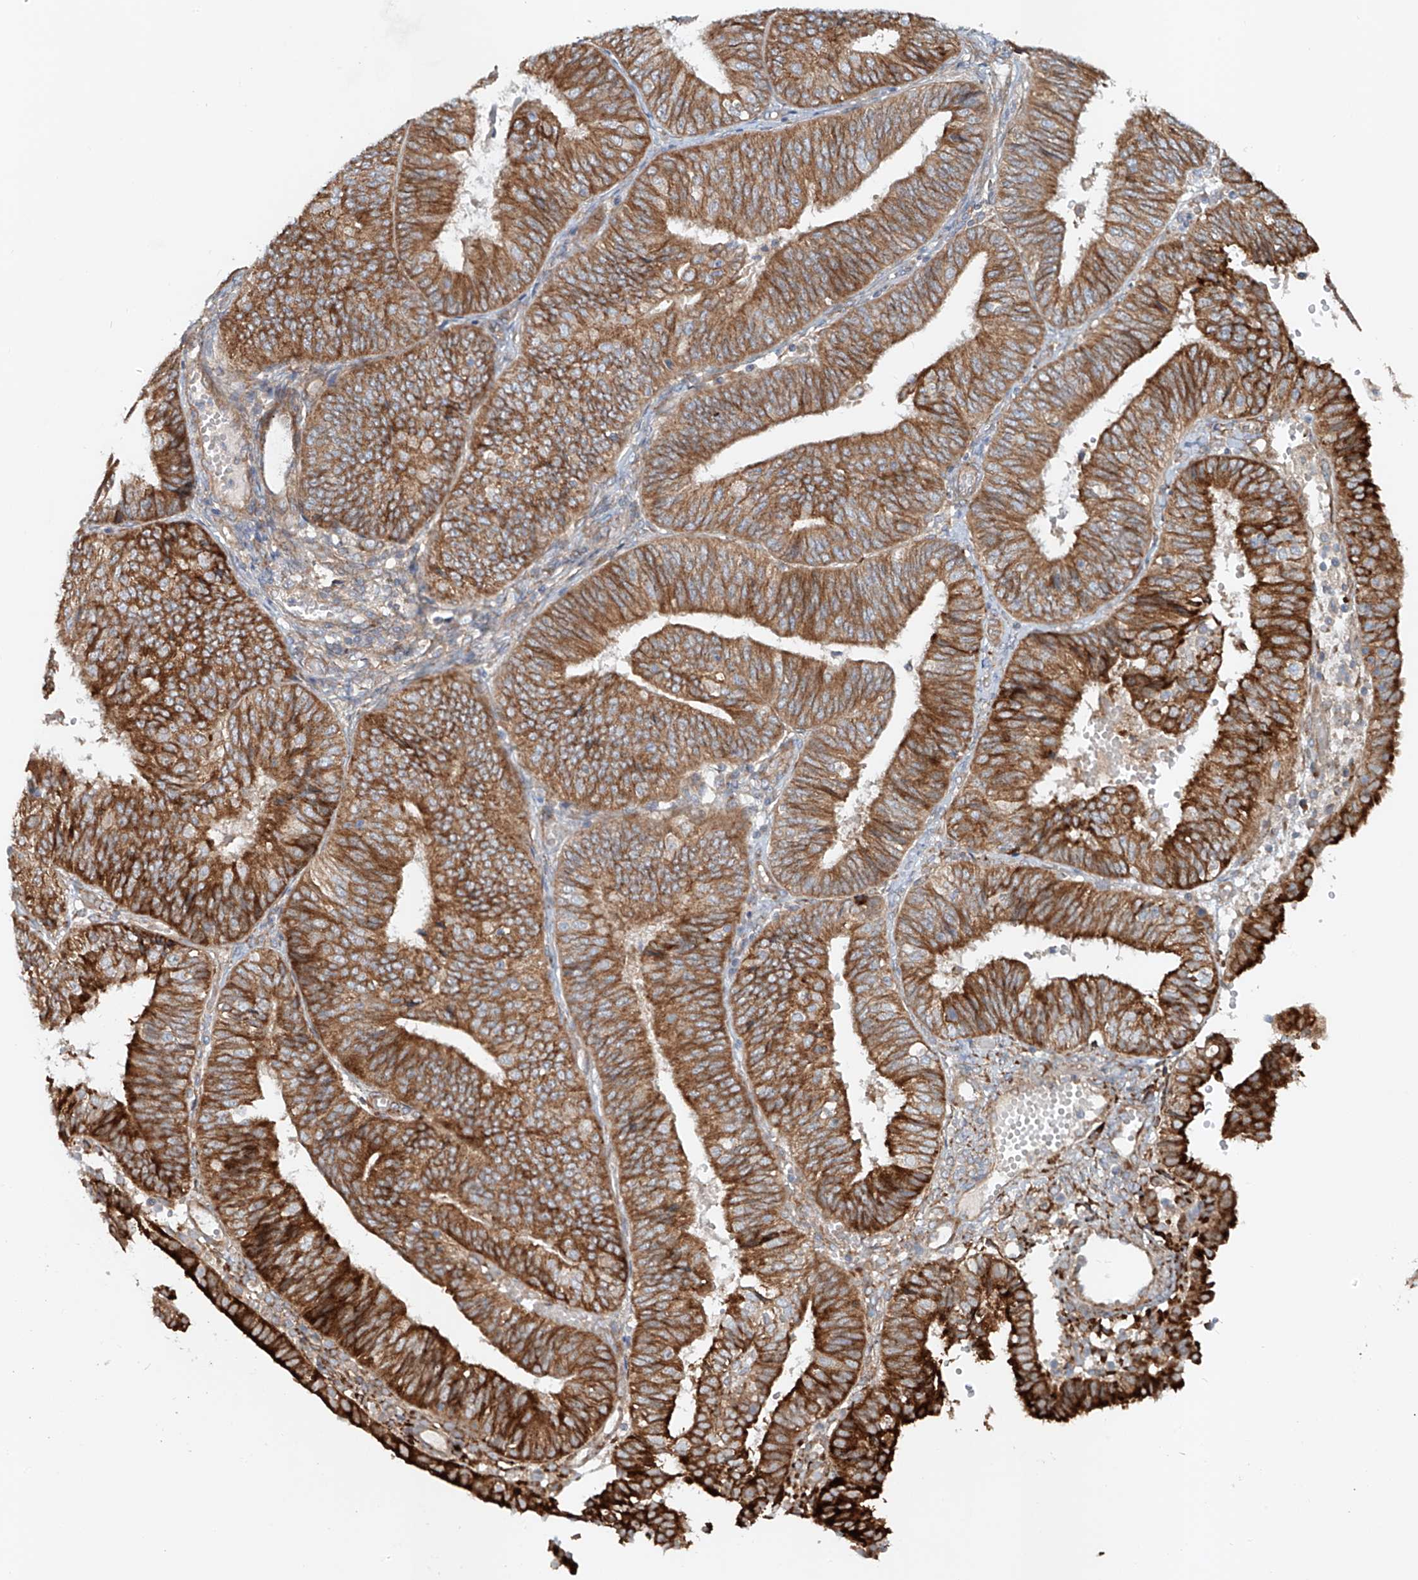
{"staining": {"intensity": "strong", "quantity": ">75%", "location": "cytoplasmic/membranous"}, "tissue": "endometrial cancer", "cell_type": "Tumor cells", "image_type": "cancer", "snomed": [{"axis": "morphology", "description": "Adenocarcinoma, NOS"}, {"axis": "topography", "description": "Endometrium"}], "caption": "Immunohistochemistry histopathology image of neoplastic tissue: adenocarcinoma (endometrial) stained using IHC shows high levels of strong protein expression localized specifically in the cytoplasmic/membranous of tumor cells, appearing as a cytoplasmic/membranous brown color.", "gene": "SNAP29", "patient": {"sex": "female", "age": 58}}